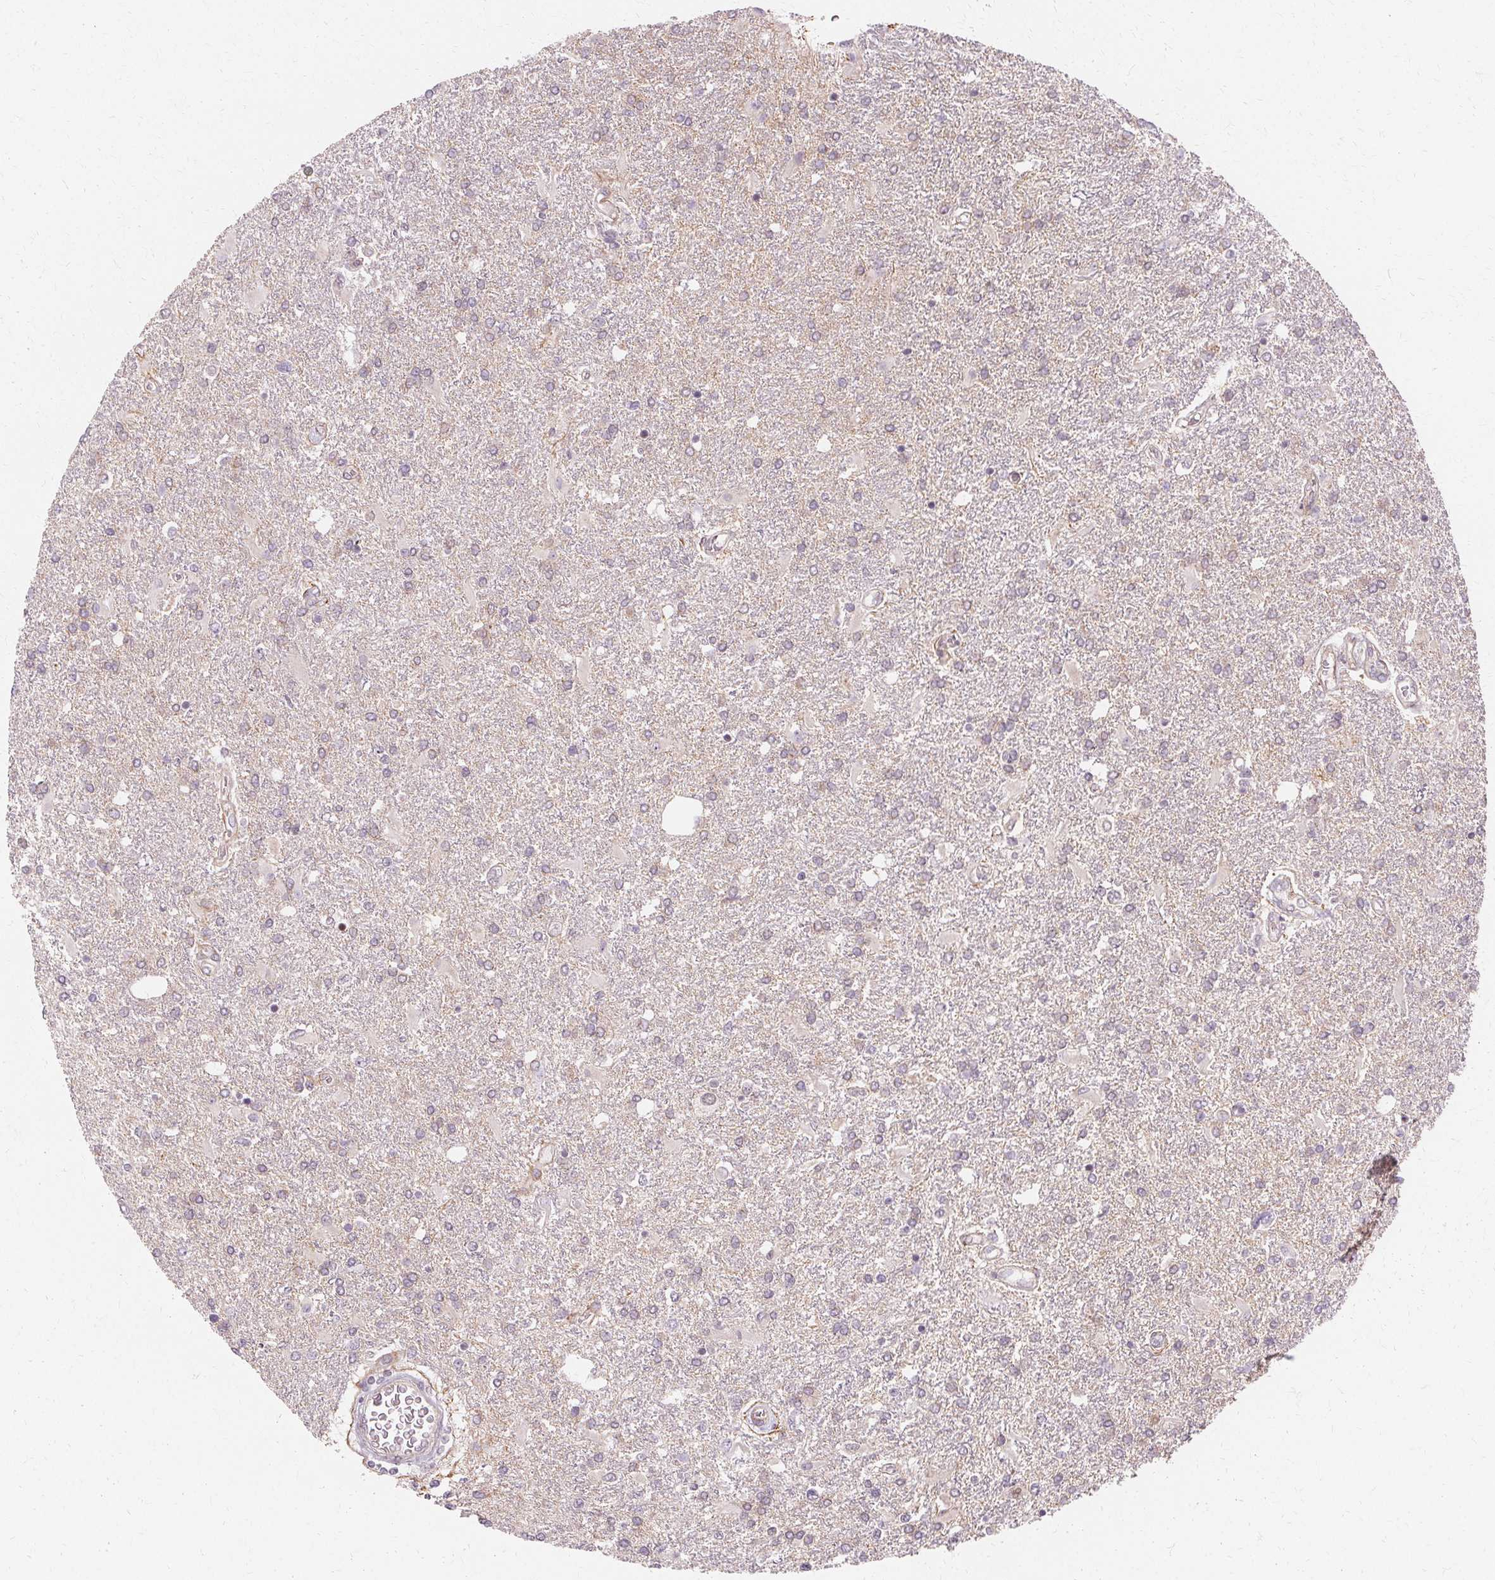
{"staining": {"intensity": "negative", "quantity": "none", "location": "none"}, "tissue": "glioma", "cell_type": "Tumor cells", "image_type": "cancer", "snomed": [{"axis": "morphology", "description": "Glioma, malignant, High grade"}, {"axis": "topography", "description": "Cerebral cortex"}], "caption": "Immunohistochemistry (IHC) image of neoplastic tissue: glioma stained with DAB demonstrates no significant protein expression in tumor cells.", "gene": "USP8", "patient": {"sex": "male", "age": 79}}